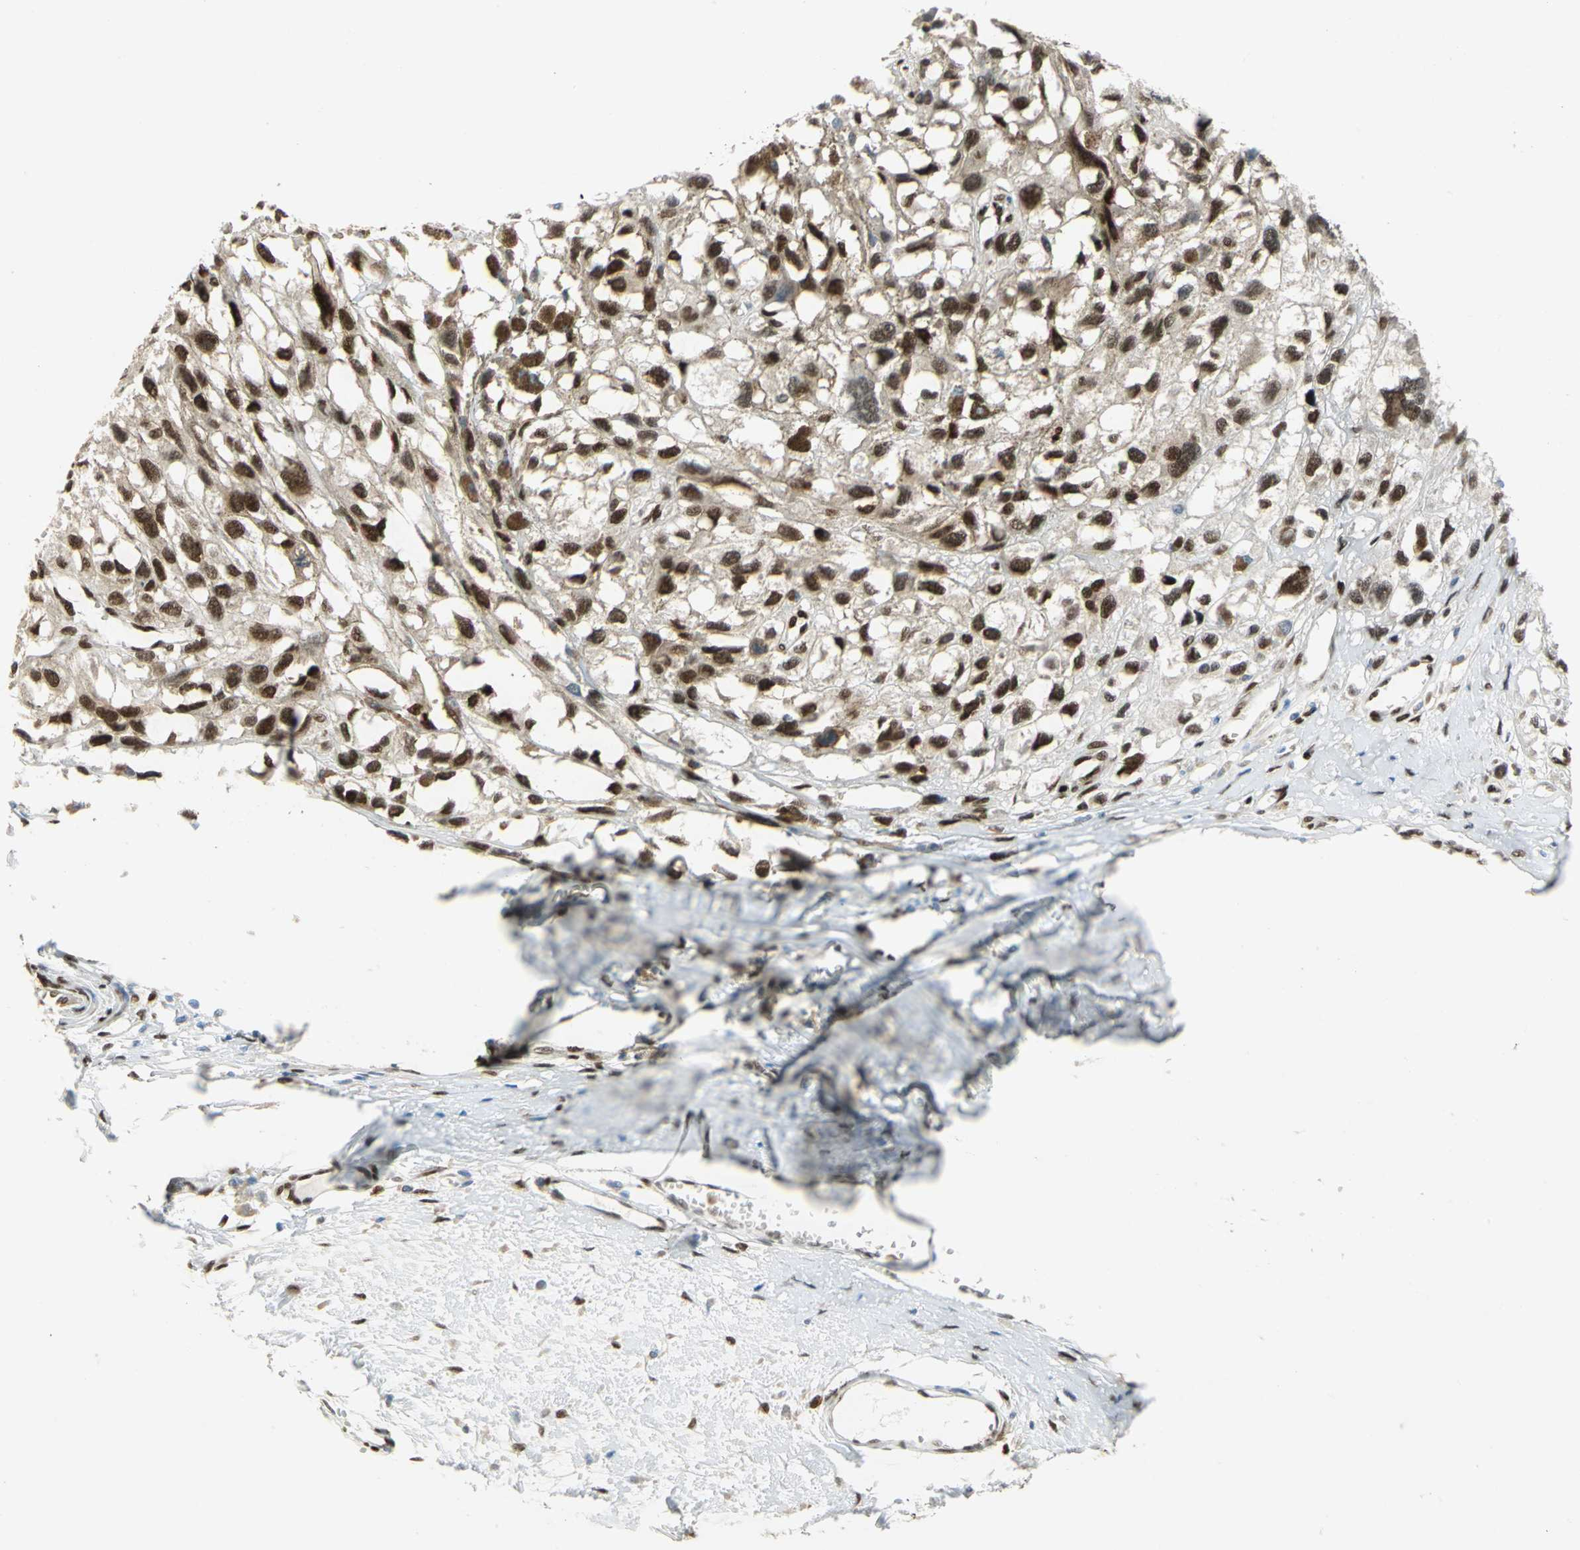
{"staining": {"intensity": "moderate", "quantity": ">75%", "location": "nuclear"}, "tissue": "melanoma", "cell_type": "Tumor cells", "image_type": "cancer", "snomed": [{"axis": "morphology", "description": "Malignant melanoma, Metastatic site"}, {"axis": "topography", "description": "Lymph node"}], "caption": "This image demonstrates immunohistochemistry staining of malignant melanoma (metastatic site), with medium moderate nuclear staining in about >75% of tumor cells.", "gene": "RBFOX2", "patient": {"sex": "male", "age": 59}}